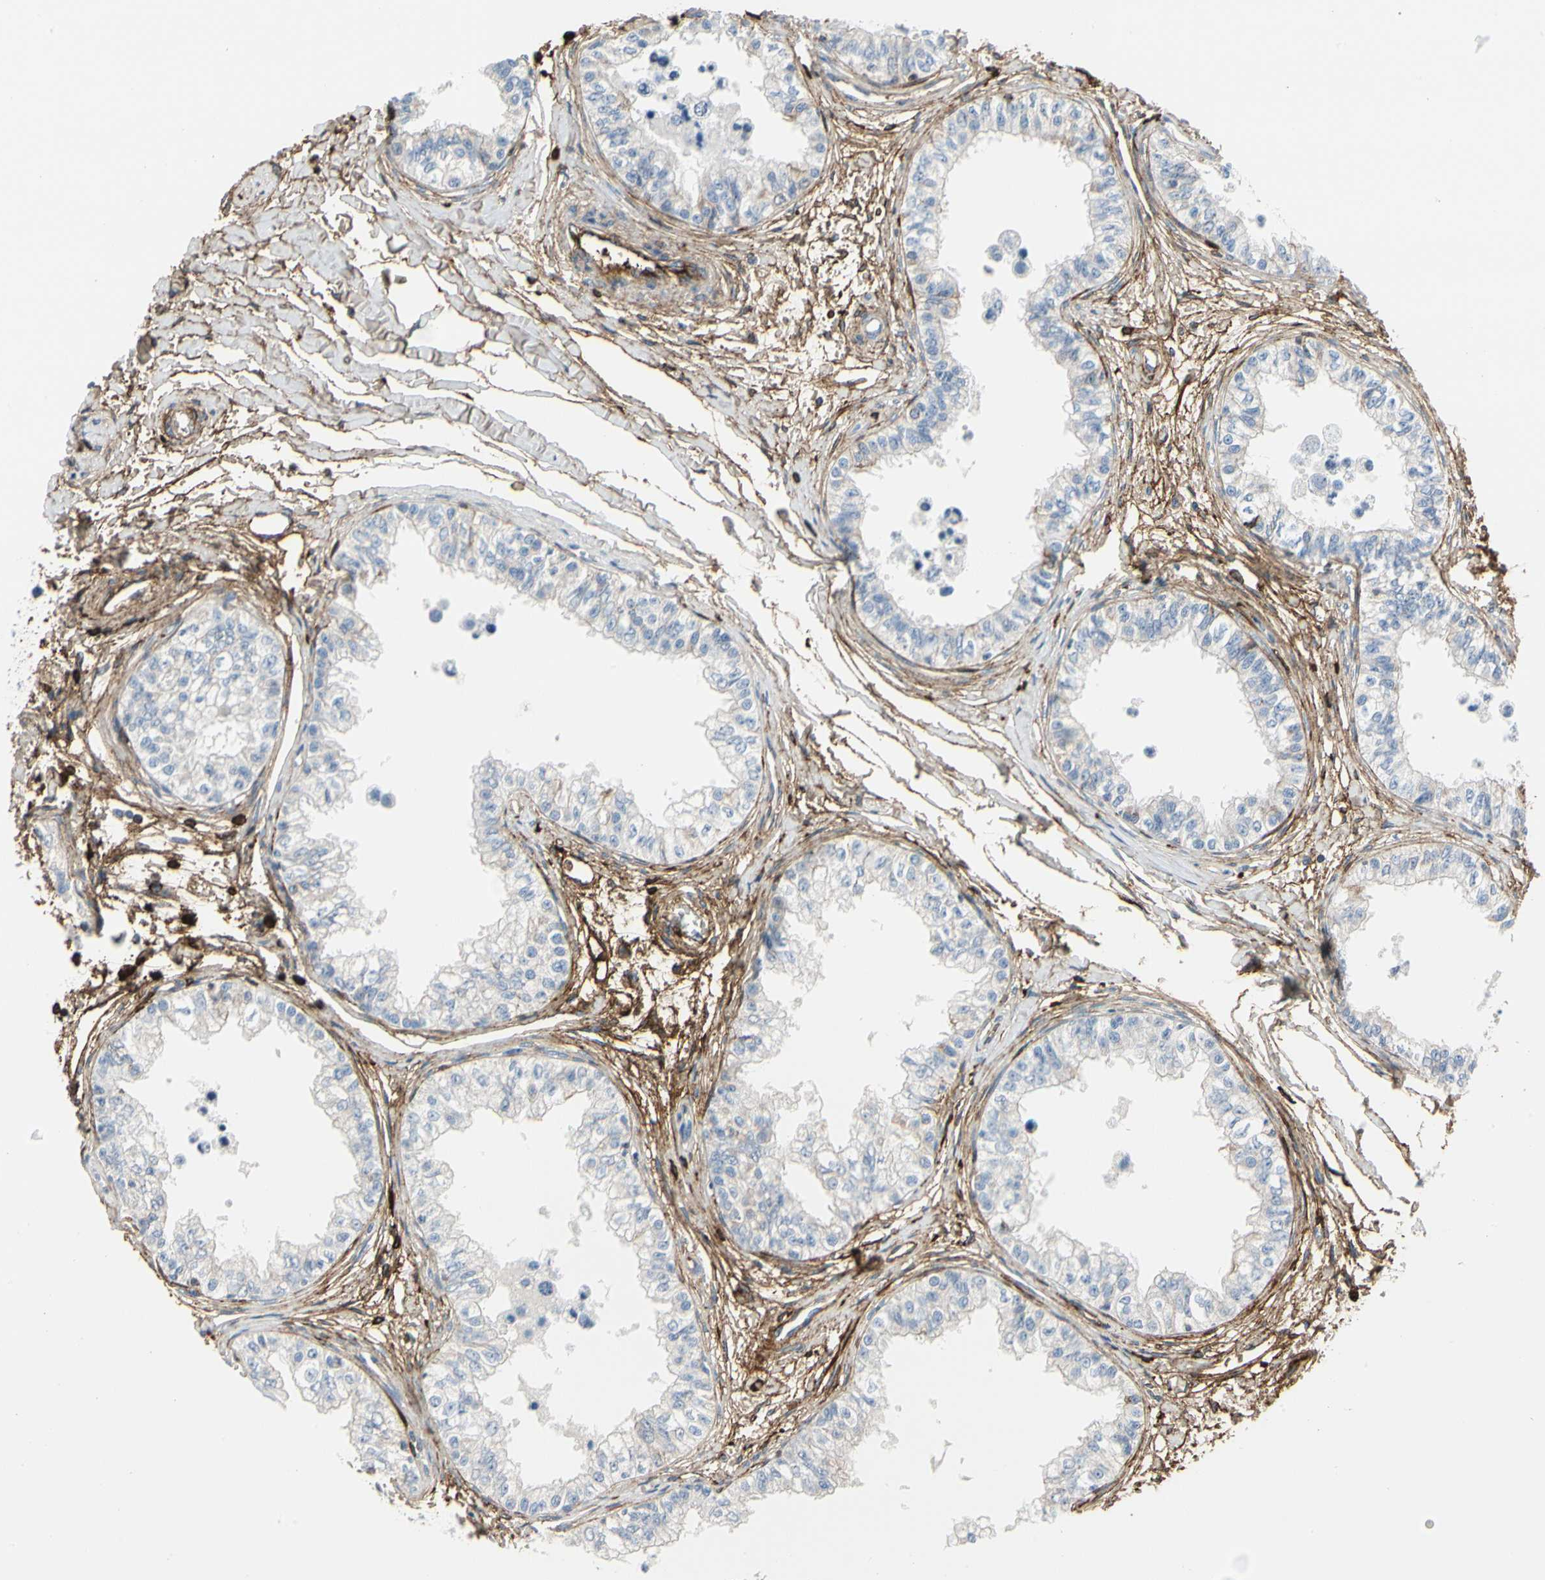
{"staining": {"intensity": "negative", "quantity": "none", "location": "none"}, "tissue": "epididymis", "cell_type": "Glandular cells", "image_type": "normal", "snomed": [{"axis": "morphology", "description": "Normal tissue, NOS"}, {"axis": "morphology", "description": "Adenocarcinoma, metastatic, NOS"}, {"axis": "topography", "description": "Testis"}, {"axis": "topography", "description": "Epididymis"}], "caption": "The micrograph demonstrates no significant positivity in glandular cells of epididymis. (DAB (3,3'-diaminobenzidine) IHC with hematoxylin counter stain).", "gene": "FGB", "patient": {"sex": "male", "age": 26}}